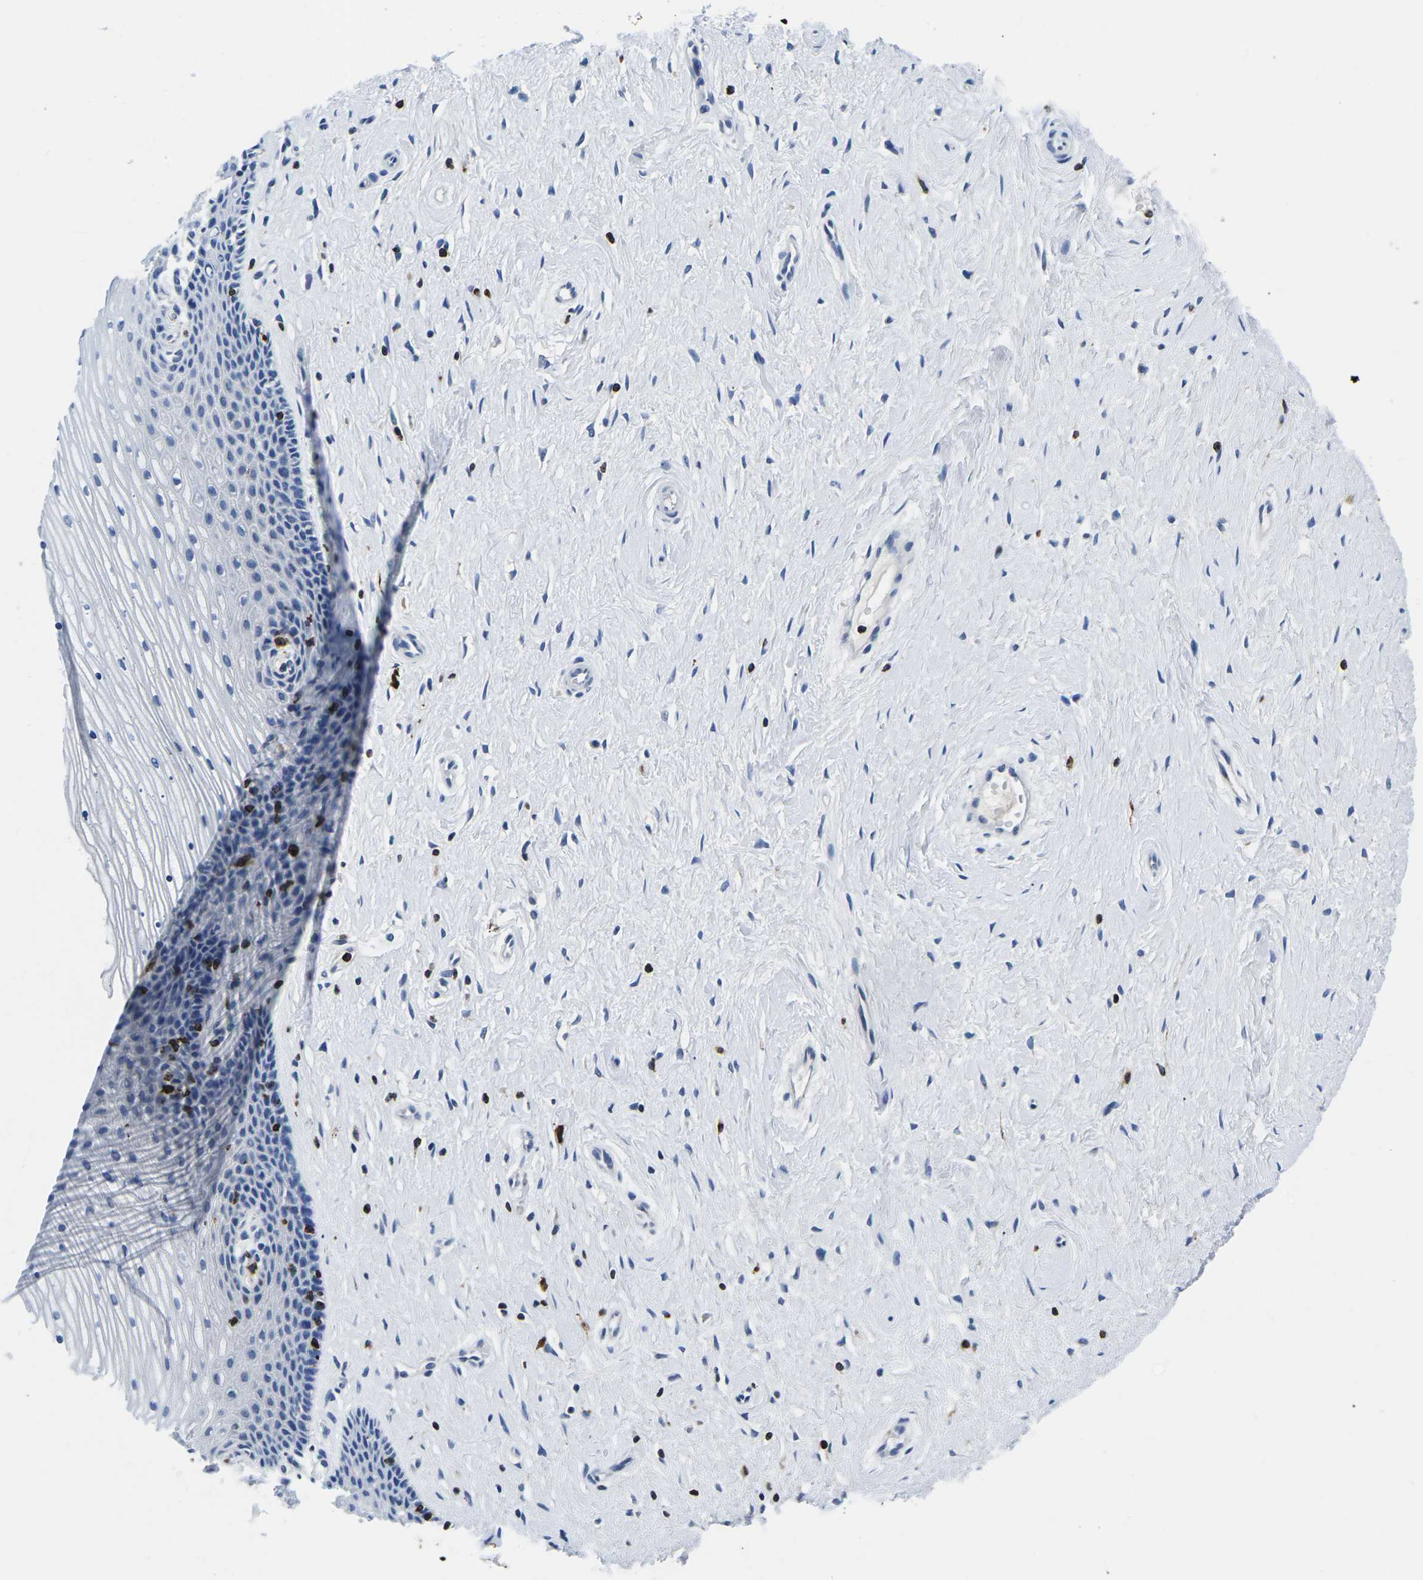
{"staining": {"intensity": "negative", "quantity": "none", "location": "none"}, "tissue": "cervix", "cell_type": "Glandular cells", "image_type": "normal", "snomed": [{"axis": "morphology", "description": "Normal tissue, NOS"}, {"axis": "topography", "description": "Cervix"}], "caption": "This is an IHC photomicrograph of normal cervix. There is no staining in glandular cells.", "gene": "CTSW", "patient": {"sex": "female", "age": 39}}